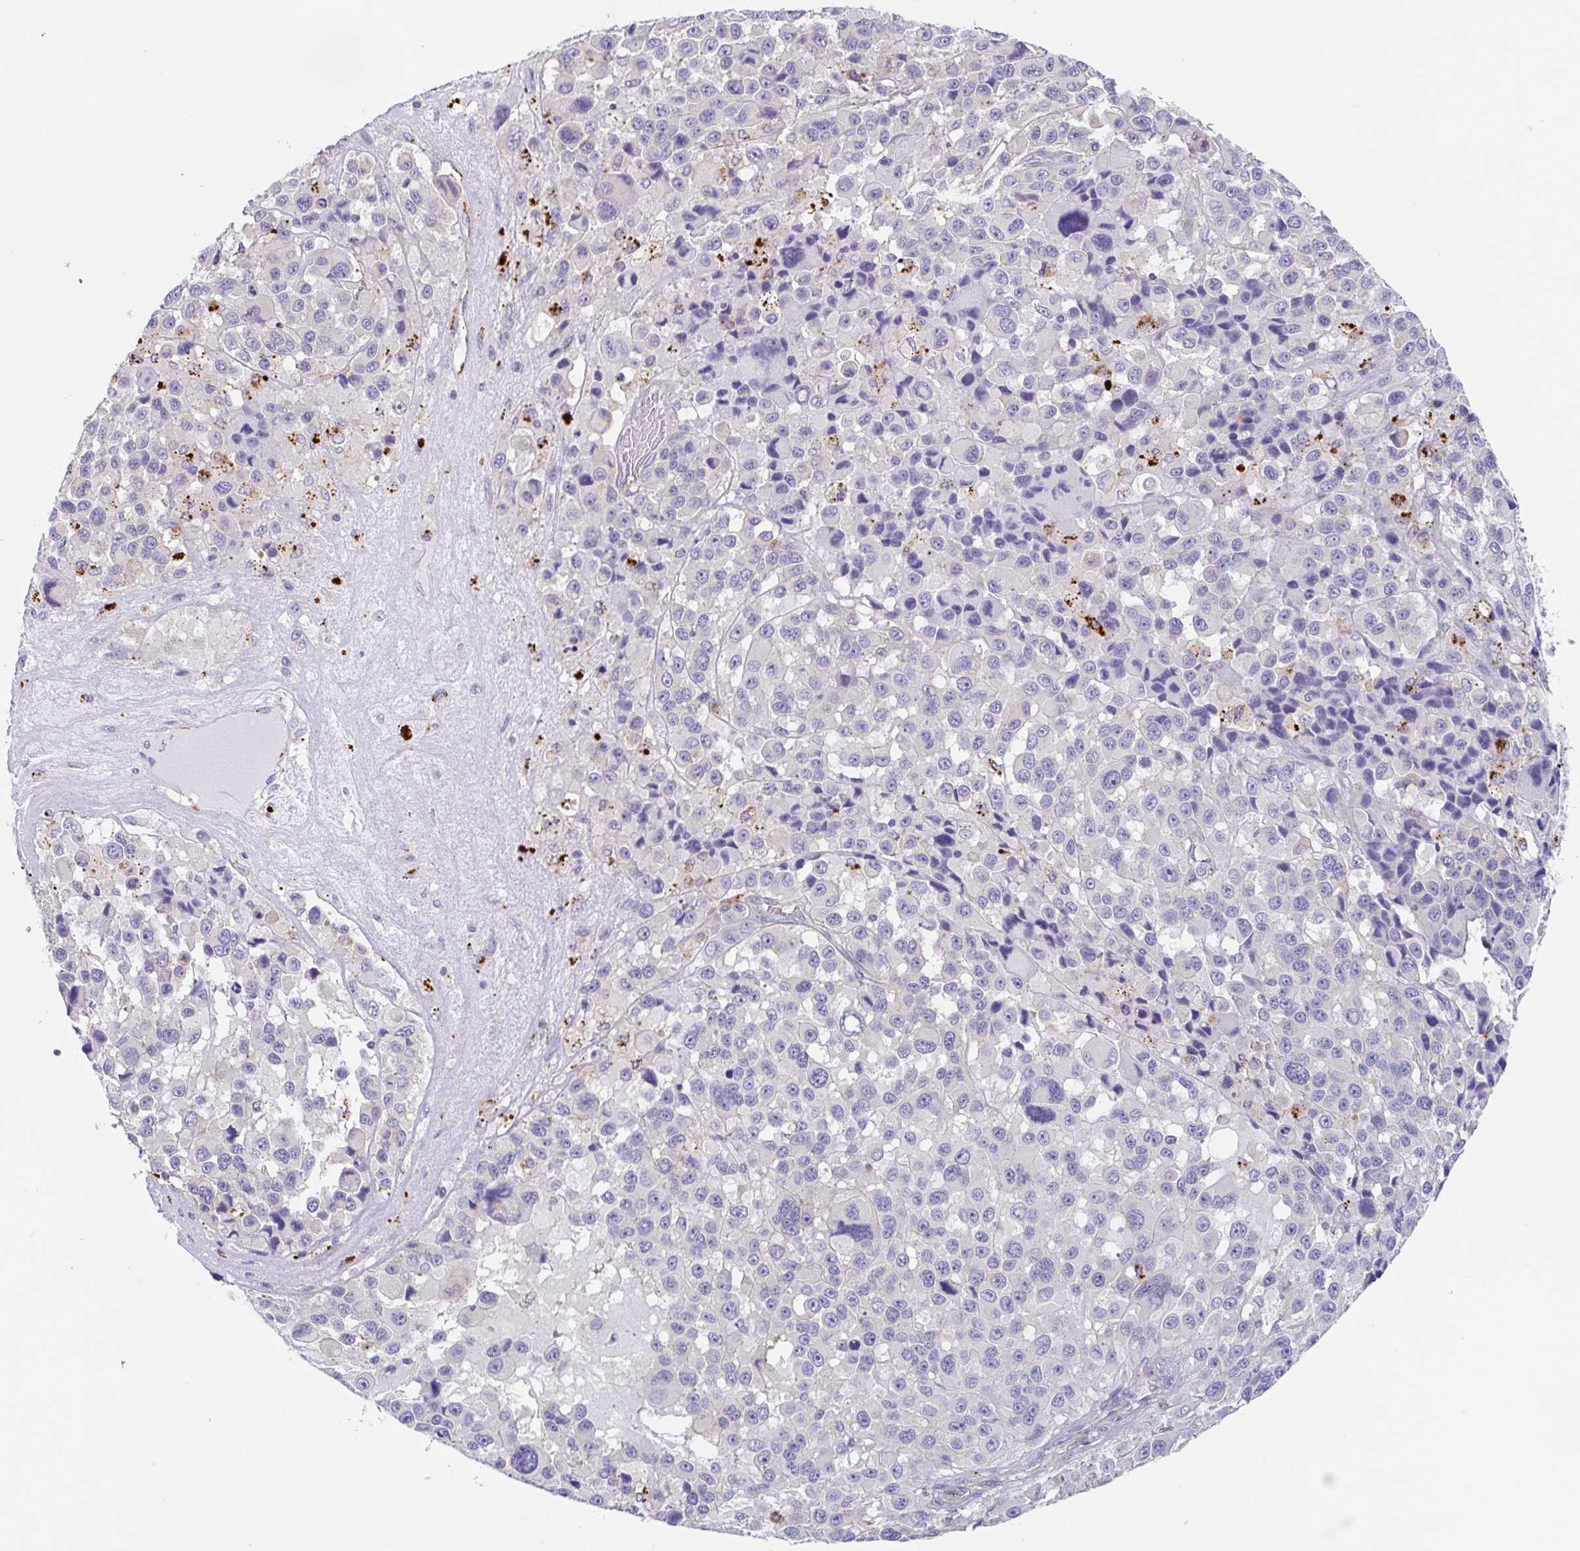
{"staining": {"intensity": "negative", "quantity": "none", "location": "none"}, "tissue": "melanoma", "cell_type": "Tumor cells", "image_type": "cancer", "snomed": [{"axis": "morphology", "description": "Malignant melanoma, Metastatic site"}, {"axis": "topography", "description": "Lymph node"}], "caption": "Melanoma was stained to show a protein in brown. There is no significant staining in tumor cells.", "gene": "LENG9", "patient": {"sex": "female", "age": 65}}